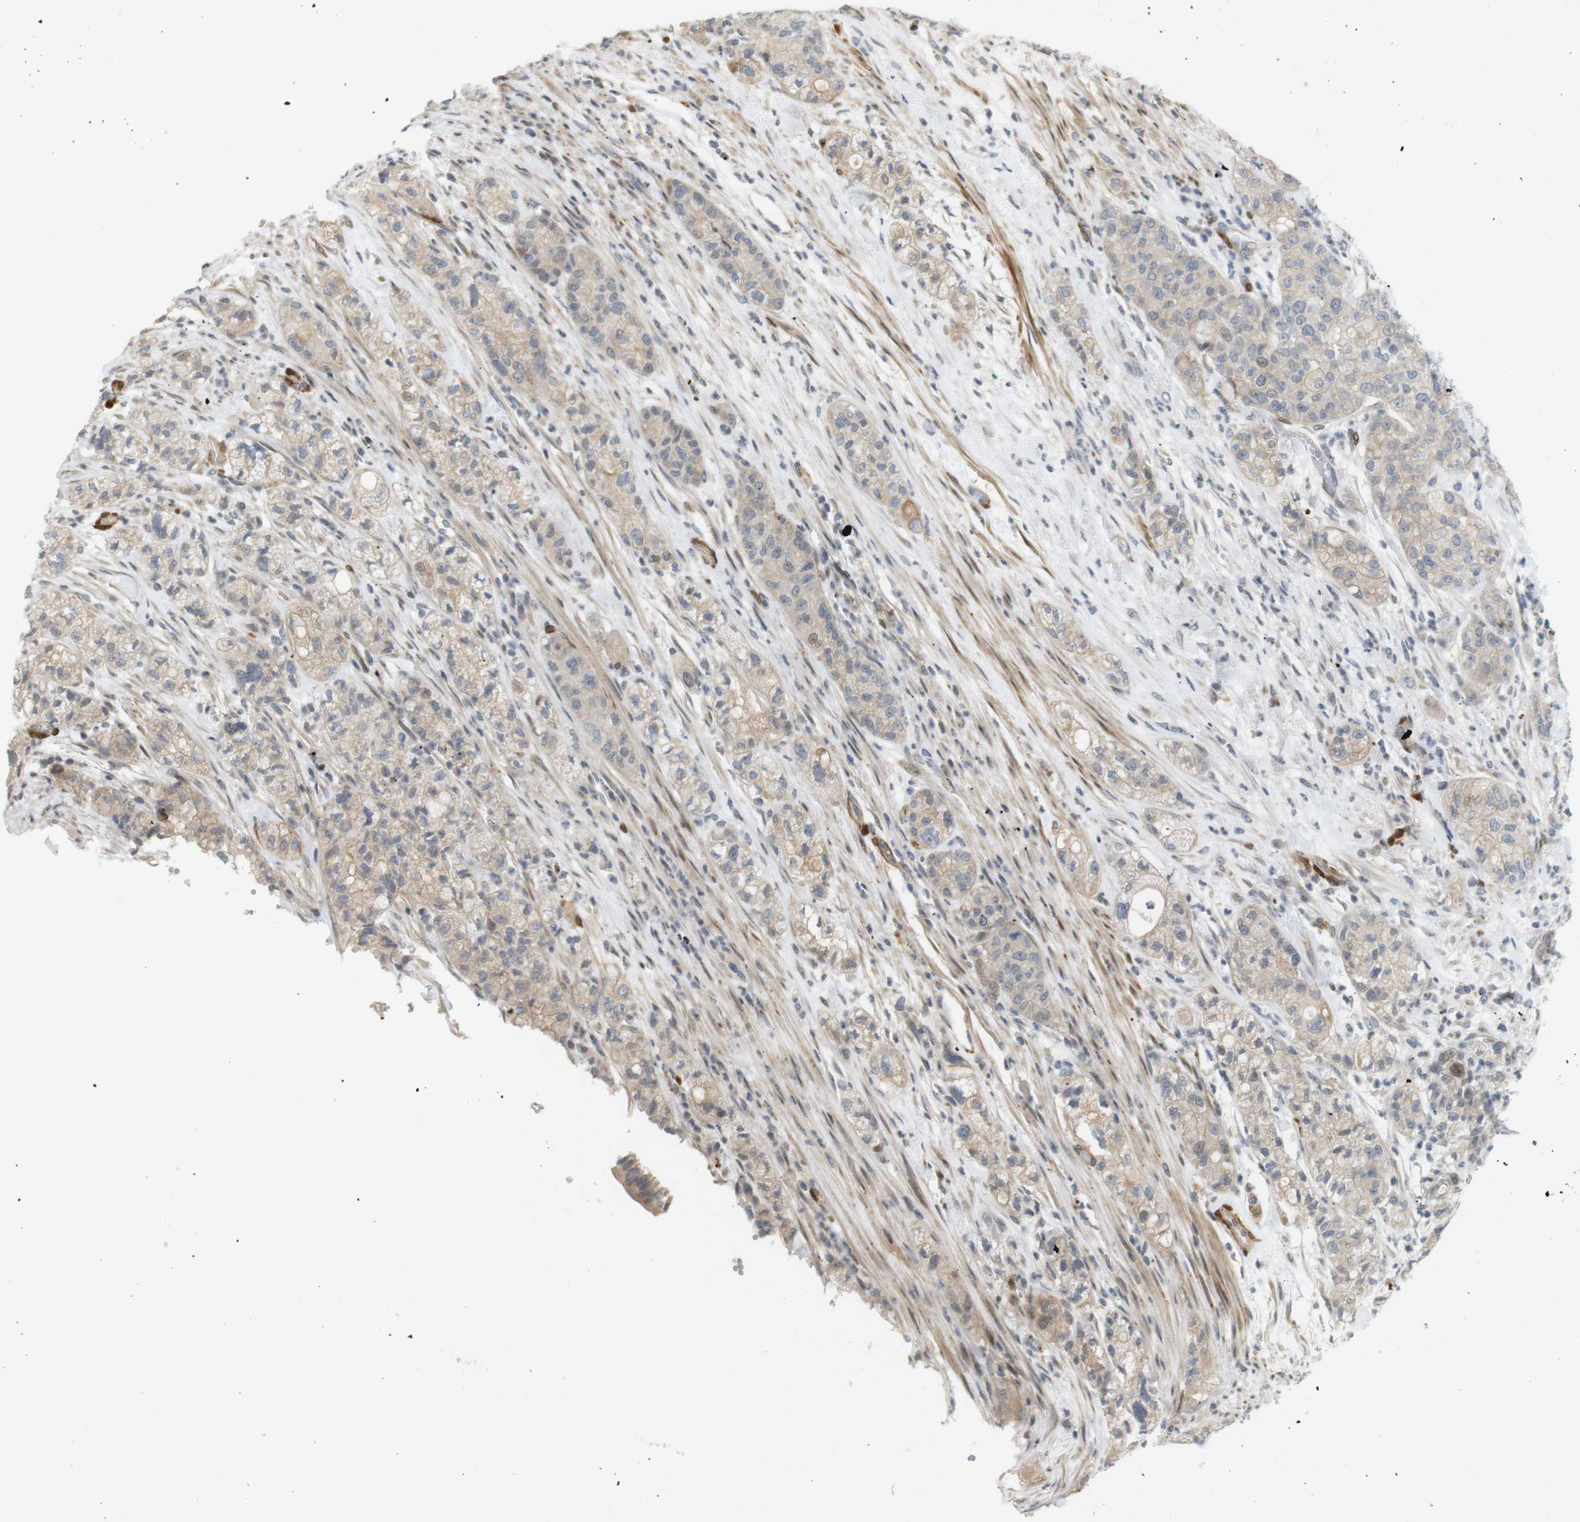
{"staining": {"intensity": "weak", "quantity": ">75%", "location": "cytoplasmic/membranous"}, "tissue": "pancreatic cancer", "cell_type": "Tumor cells", "image_type": "cancer", "snomed": [{"axis": "morphology", "description": "Adenocarcinoma, NOS"}, {"axis": "topography", "description": "Pancreas"}], "caption": "The immunohistochemical stain highlights weak cytoplasmic/membranous positivity in tumor cells of pancreatic cancer (adenocarcinoma) tissue.", "gene": "PPP1R14A", "patient": {"sex": "female", "age": 78}}